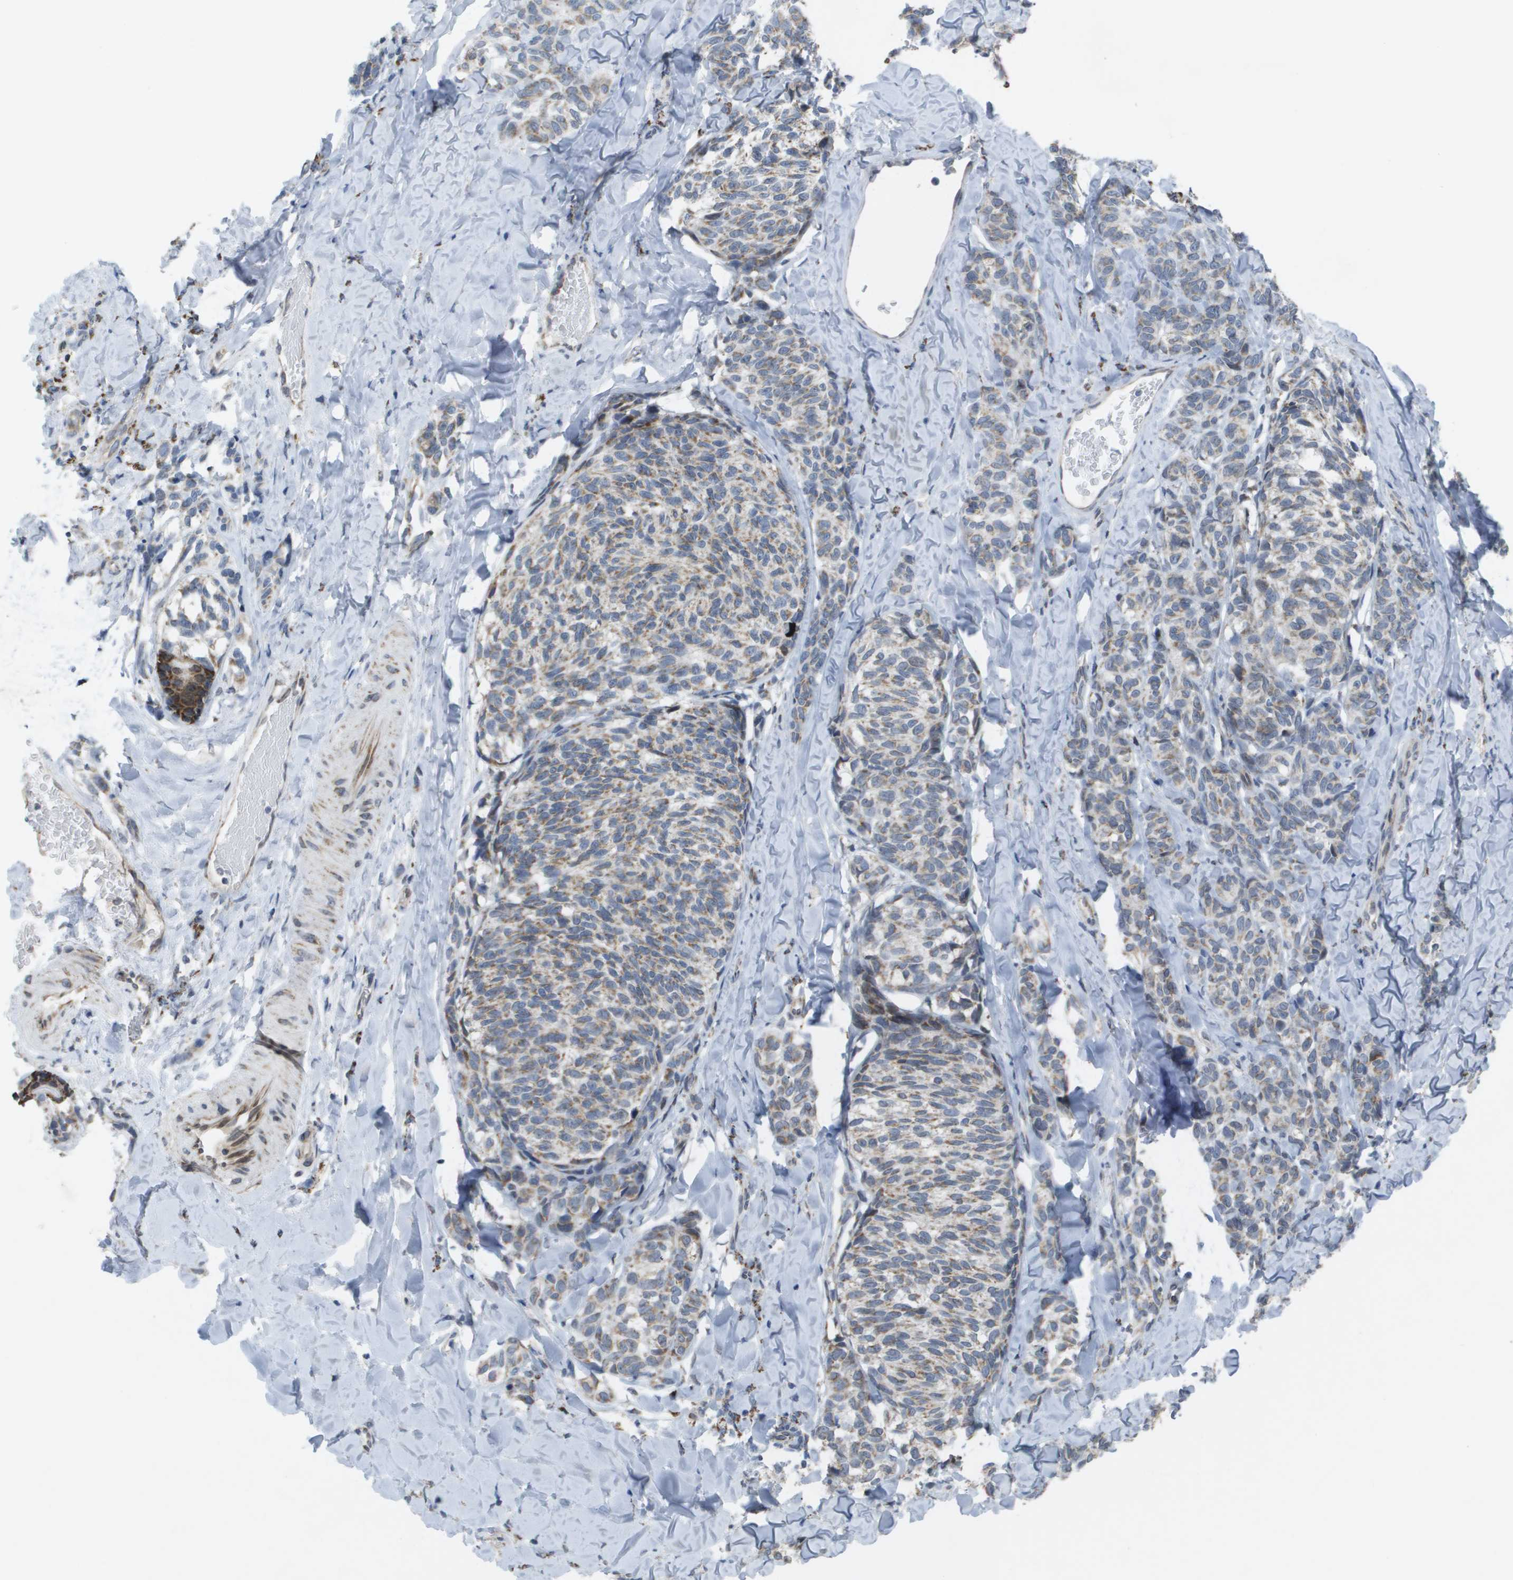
{"staining": {"intensity": "moderate", "quantity": "<25%", "location": "cytoplasmic/membranous"}, "tissue": "melanoma", "cell_type": "Tumor cells", "image_type": "cancer", "snomed": [{"axis": "morphology", "description": "Malignant melanoma, NOS"}, {"axis": "topography", "description": "Skin"}], "caption": "Tumor cells display moderate cytoplasmic/membranous expression in approximately <25% of cells in malignant melanoma.", "gene": "TMEM223", "patient": {"sex": "female", "age": 73}}